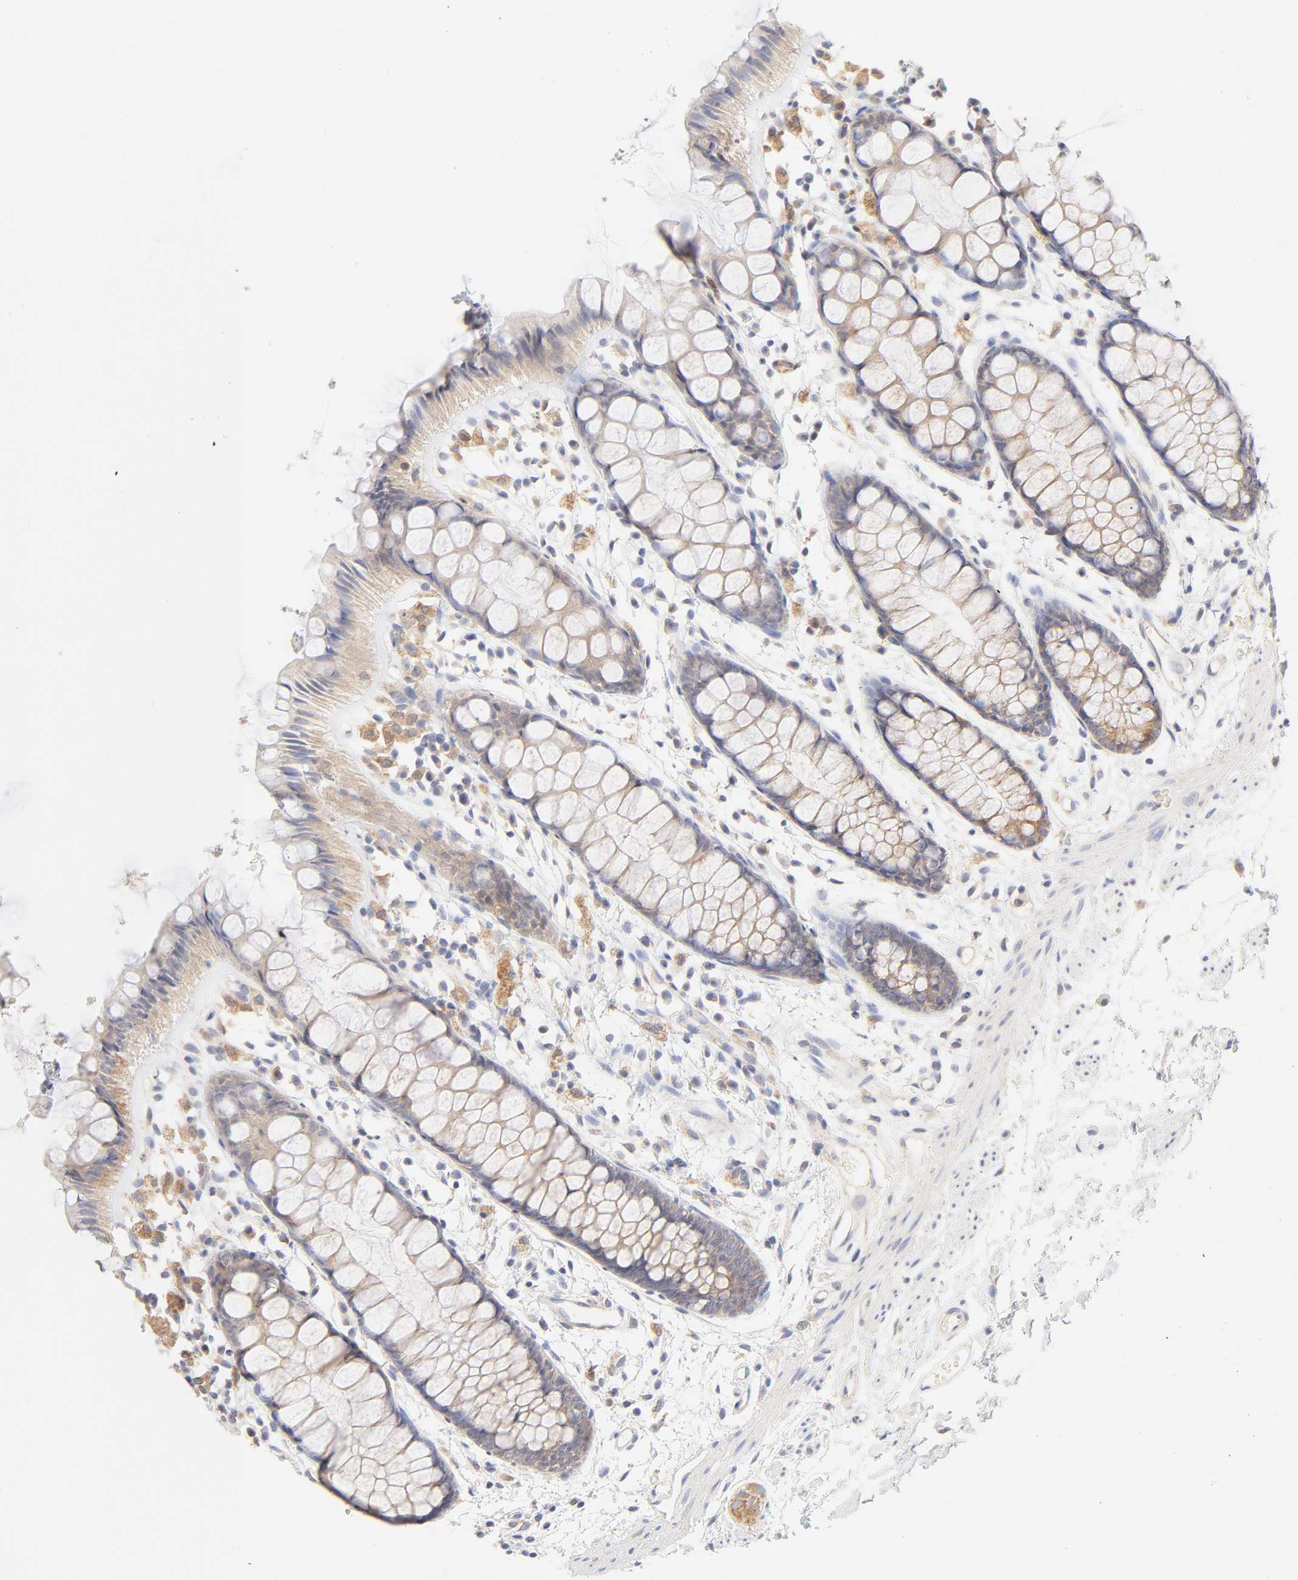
{"staining": {"intensity": "weak", "quantity": ">75%", "location": "cytoplasmic/membranous"}, "tissue": "rectum", "cell_type": "Glandular cells", "image_type": "normal", "snomed": [{"axis": "morphology", "description": "Normal tissue, NOS"}, {"axis": "topography", "description": "Rectum"}], "caption": "Weak cytoplasmic/membranous staining for a protein is appreciated in about >75% of glandular cells of benign rectum using IHC.", "gene": "MTERF2", "patient": {"sex": "female", "age": 66}}